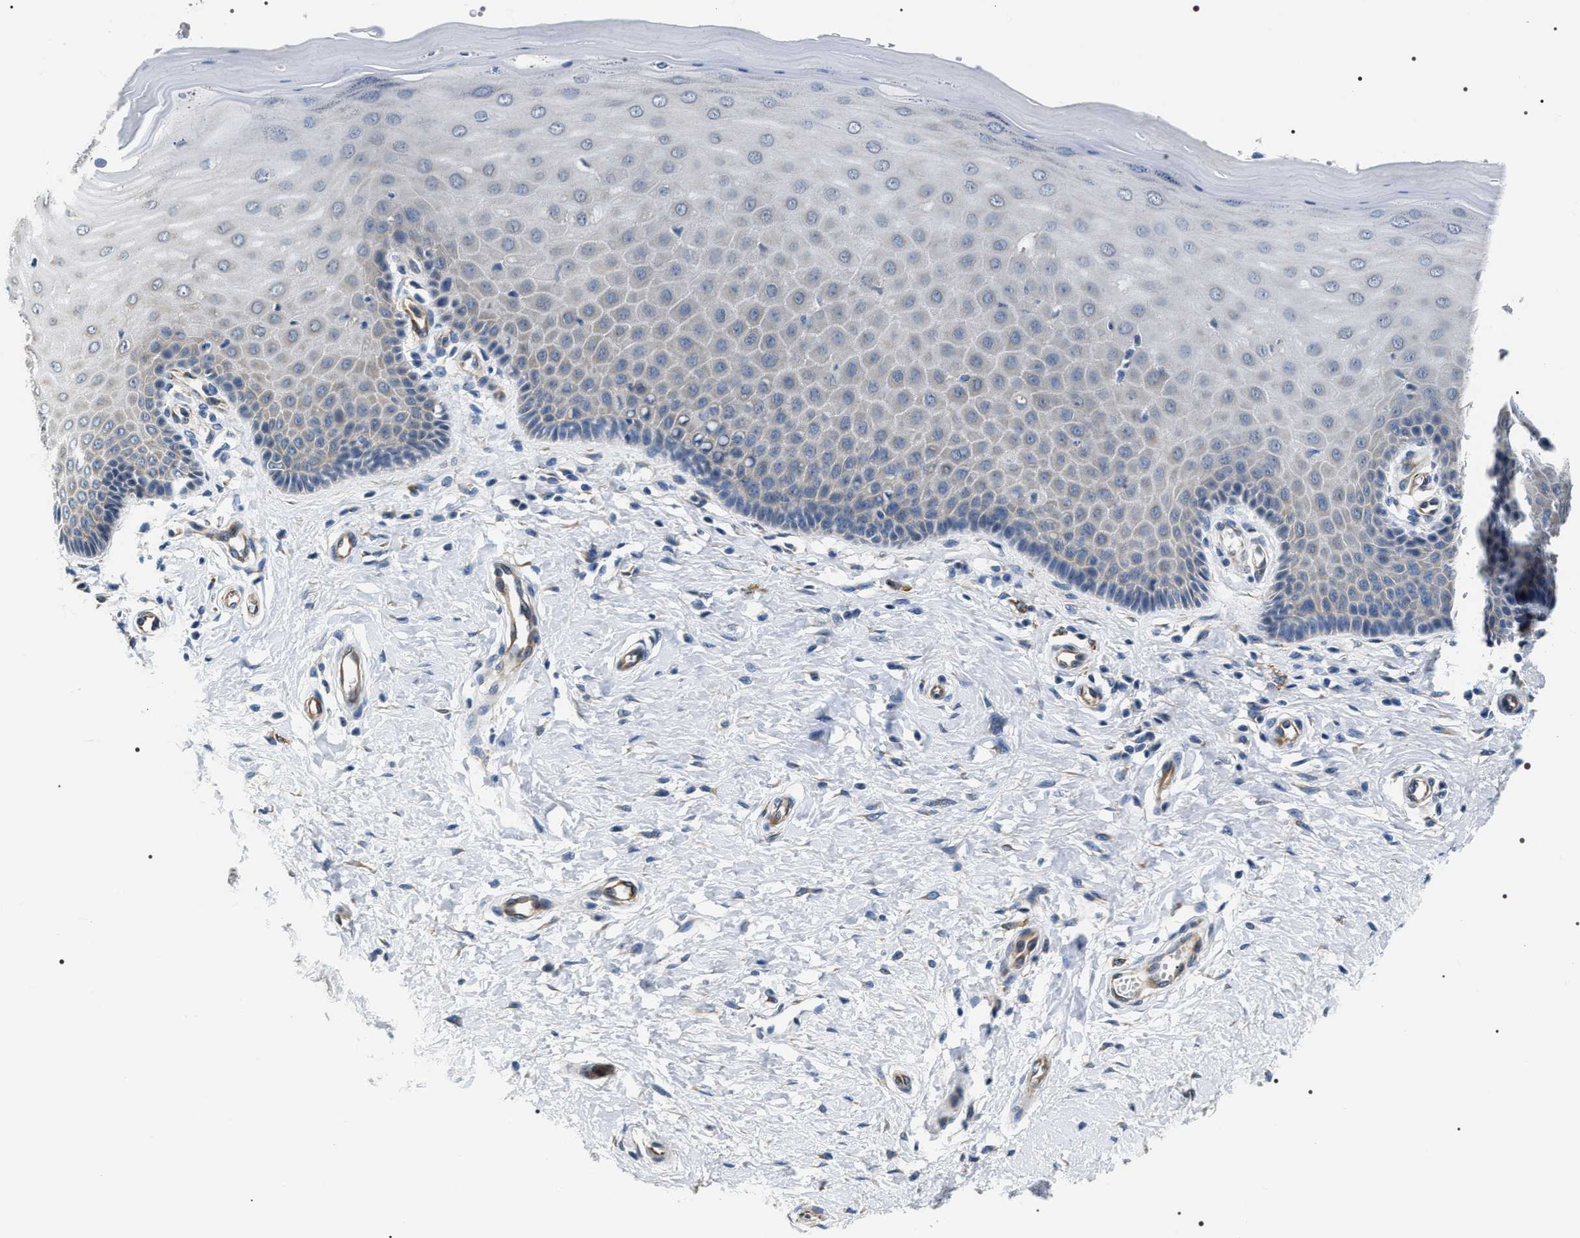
{"staining": {"intensity": "weak", "quantity": "<25%", "location": "cytoplasmic/membranous"}, "tissue": "cervix", "cell_type": "Glandular cells", "image_type": "normal", "snomed": [{"axis": "morphology", "description": "Normal tissue, NOS"}, {"axis": "topography", "description": "Cervix"}], "caption": "Immunohistochemistry histopathology image of normal cervix: human cervix stained with DAB (3,3'-diaminobenzidine) demonstrates no significant protein staining in glandular cells. The staining is performed using DAB brown chromogen with nuclei counter-stained in using hematoxylin.", "gene": "PKD1L1", "patient": {"sex": "female", "age": 55}}